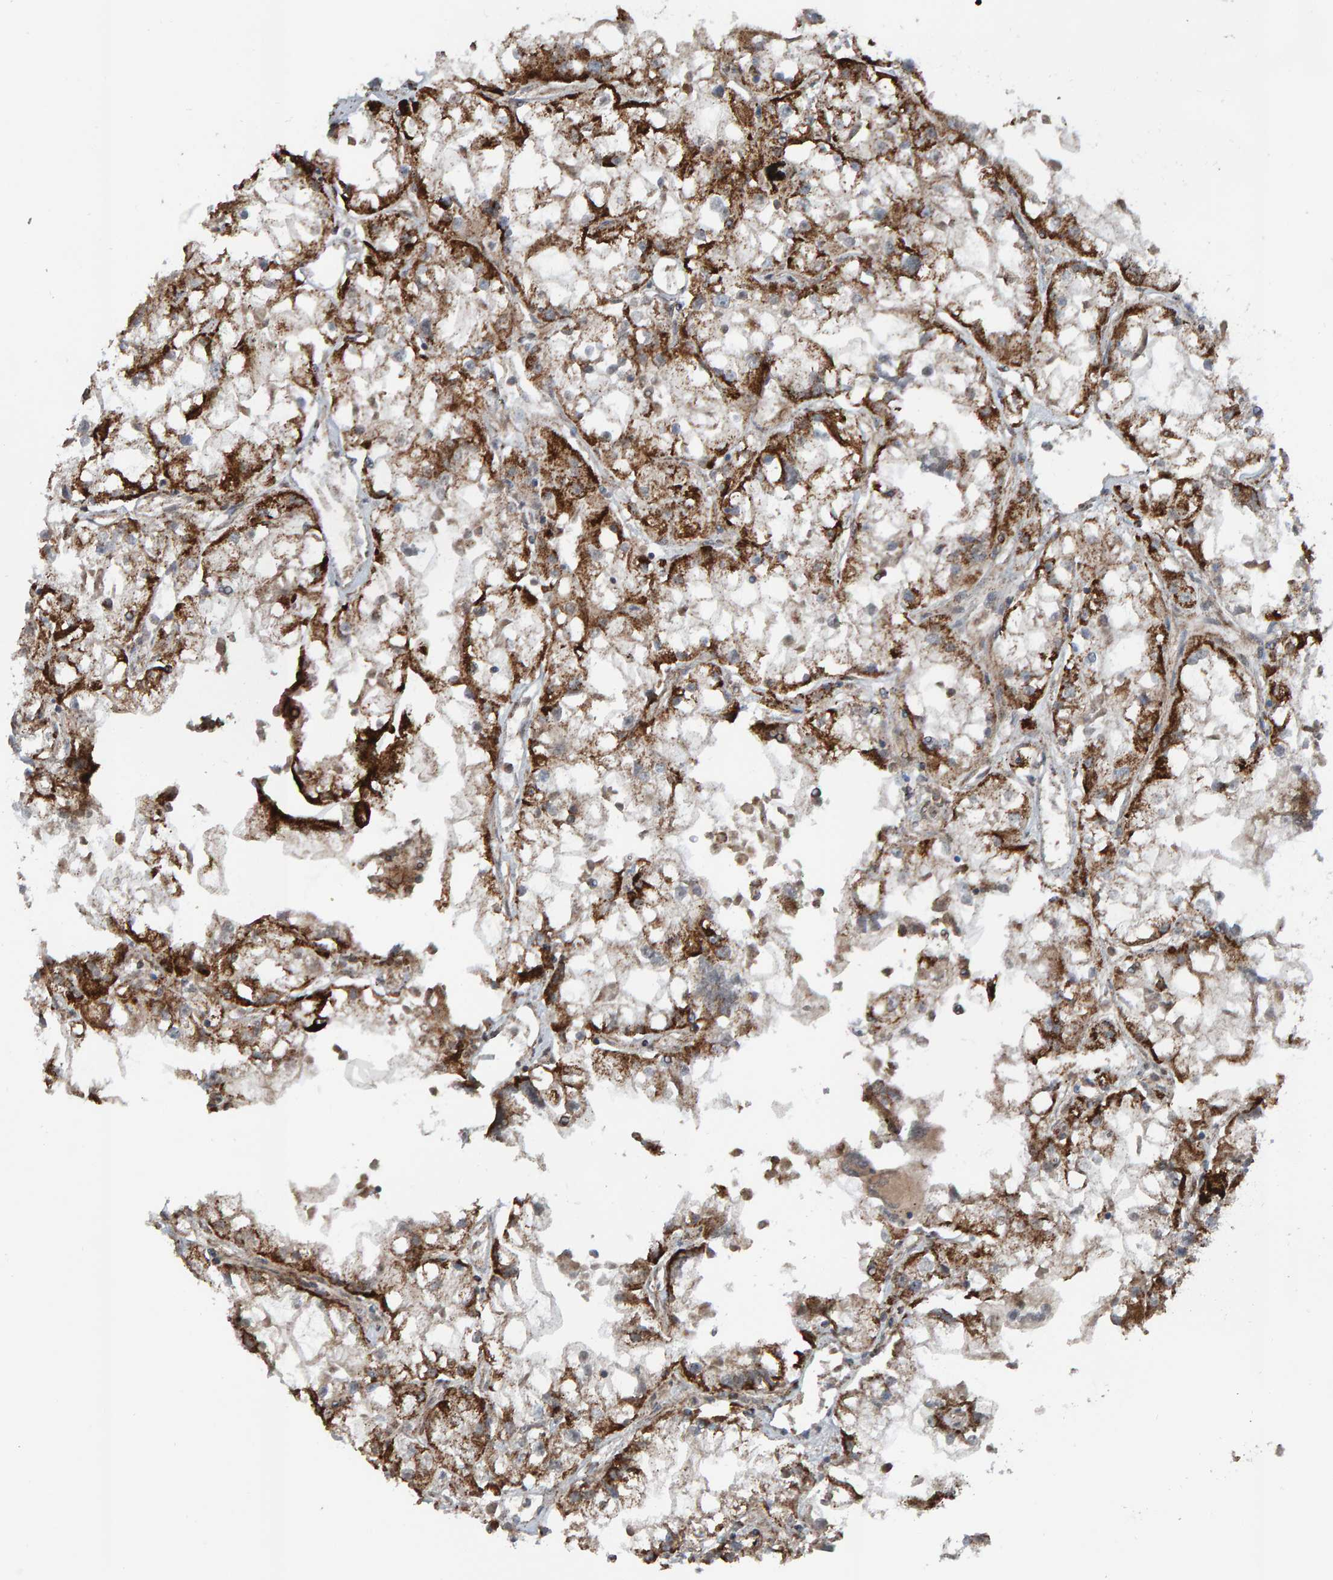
{"staining": {"intensity": "strong", "quantity": ">75%", "location": "cytoplasmic/membranous"}, "tissue": "renal cancer", "cell_type": "Tumor cells", "image_type": "cancer", "snomed": [{"axis": "morphology", "description": "Adenocarcinoma, NOS"}, {"axis": "topography", "description": "Kidney"}], "caption": "DAB (3,3'-diaminobenzidine) immunohistochemical staining of renal cancer (adenocarcinoma) exhibits strong cytoplasmic/membranous protein expression in about >75% of tumor cells.", "gene": "ZNF48", "patient": {"sex": "female", "age": 52}}